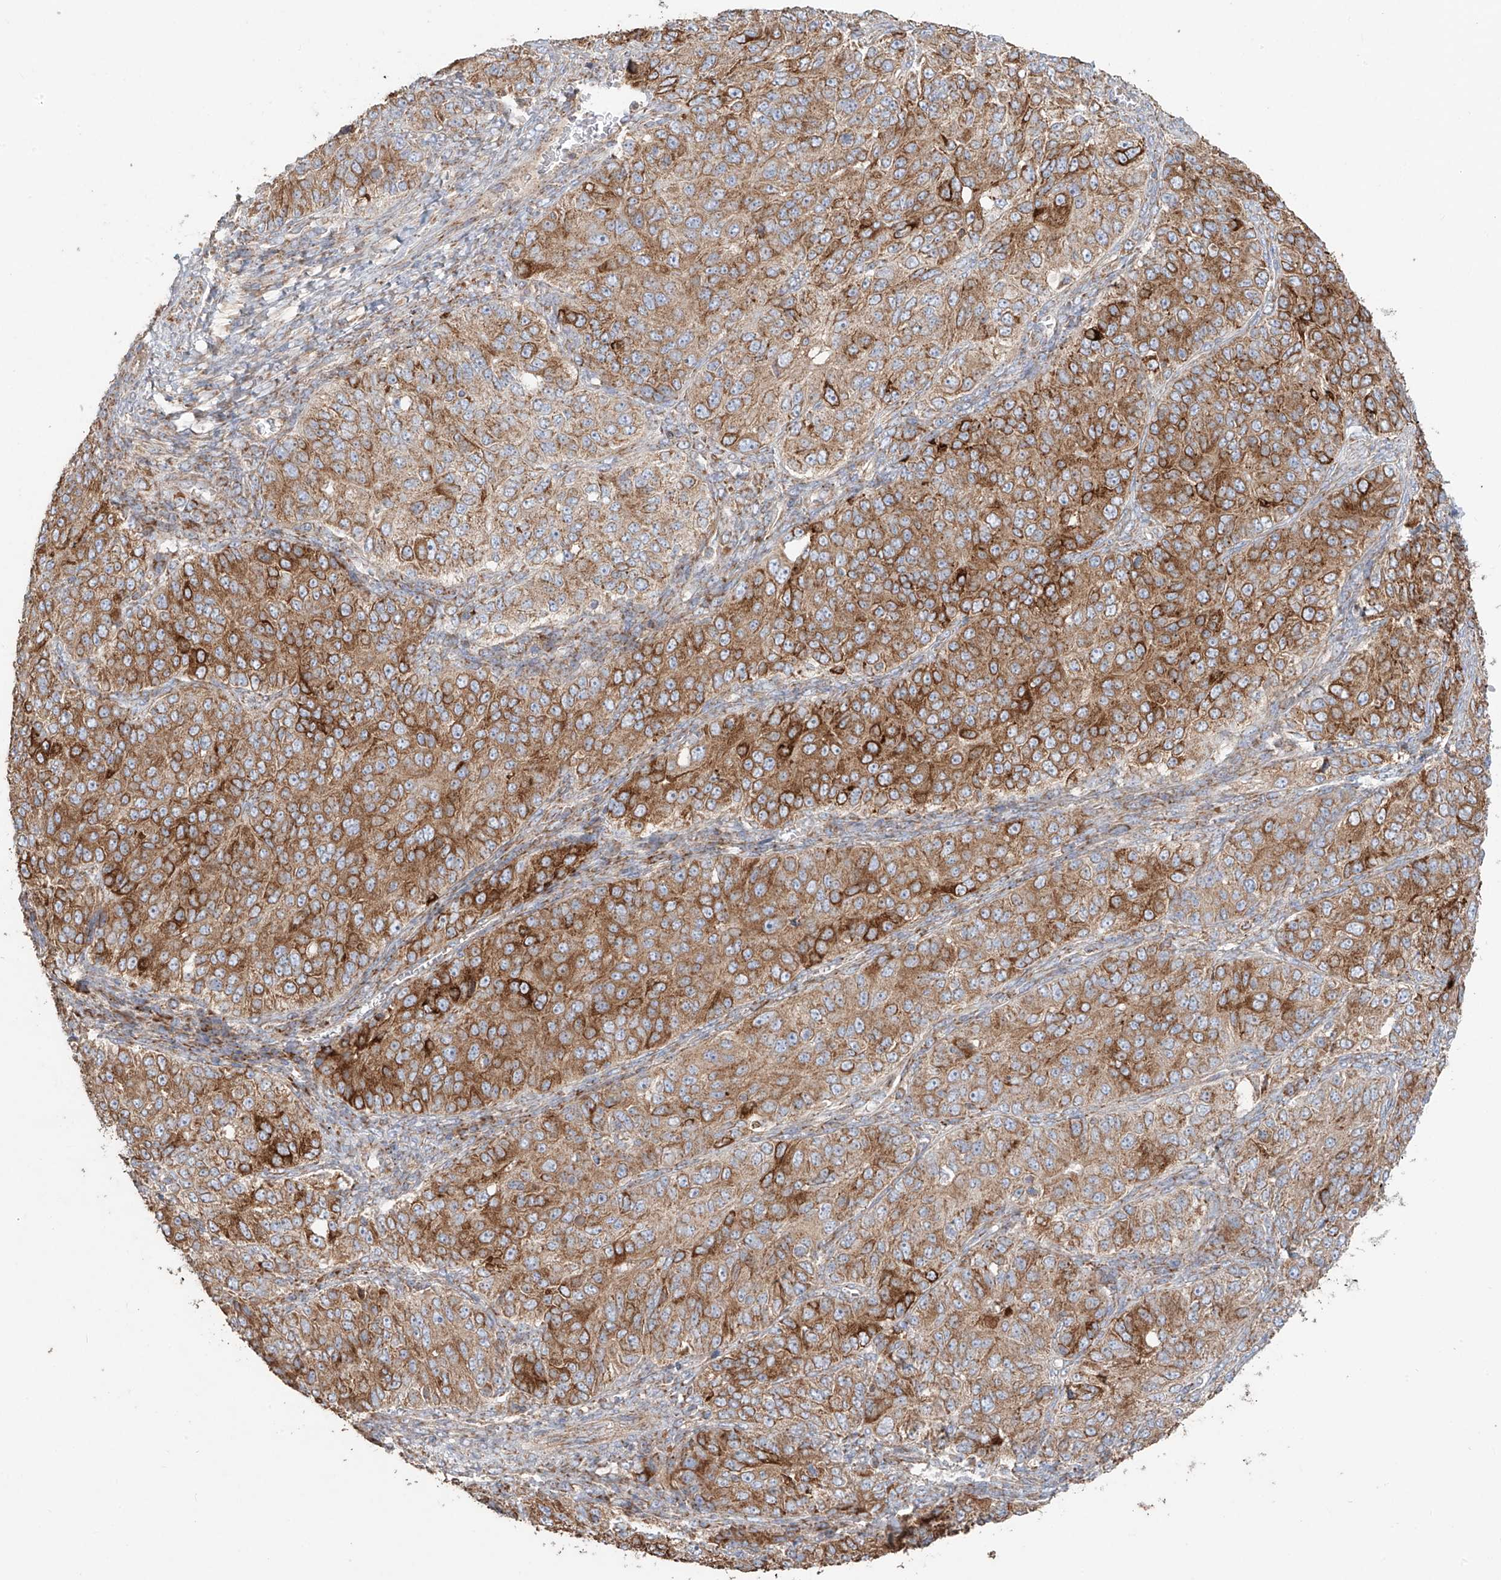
{"staining": {"intensity": "moderate", "quantity": ">75%", "location": "cytoplasmic/membranous"}, "tissue": "ovarian cancer", "cell_type": "Tumor cells", "image_type": "cancer", "snomed": [{"axis": "morphology", "description": "Carcinoma, endometroid"}, {"axis": "topography", "description": "Ovary"}], "caption": "IHC of human ovarian endometroid carcinoma displays medium levels of moderate cytoplasmic/membranous positivity in approximately >75% of tumor cells.", "gene": "COLGALT2", "patient": {"sex": "female", "age": 51}}